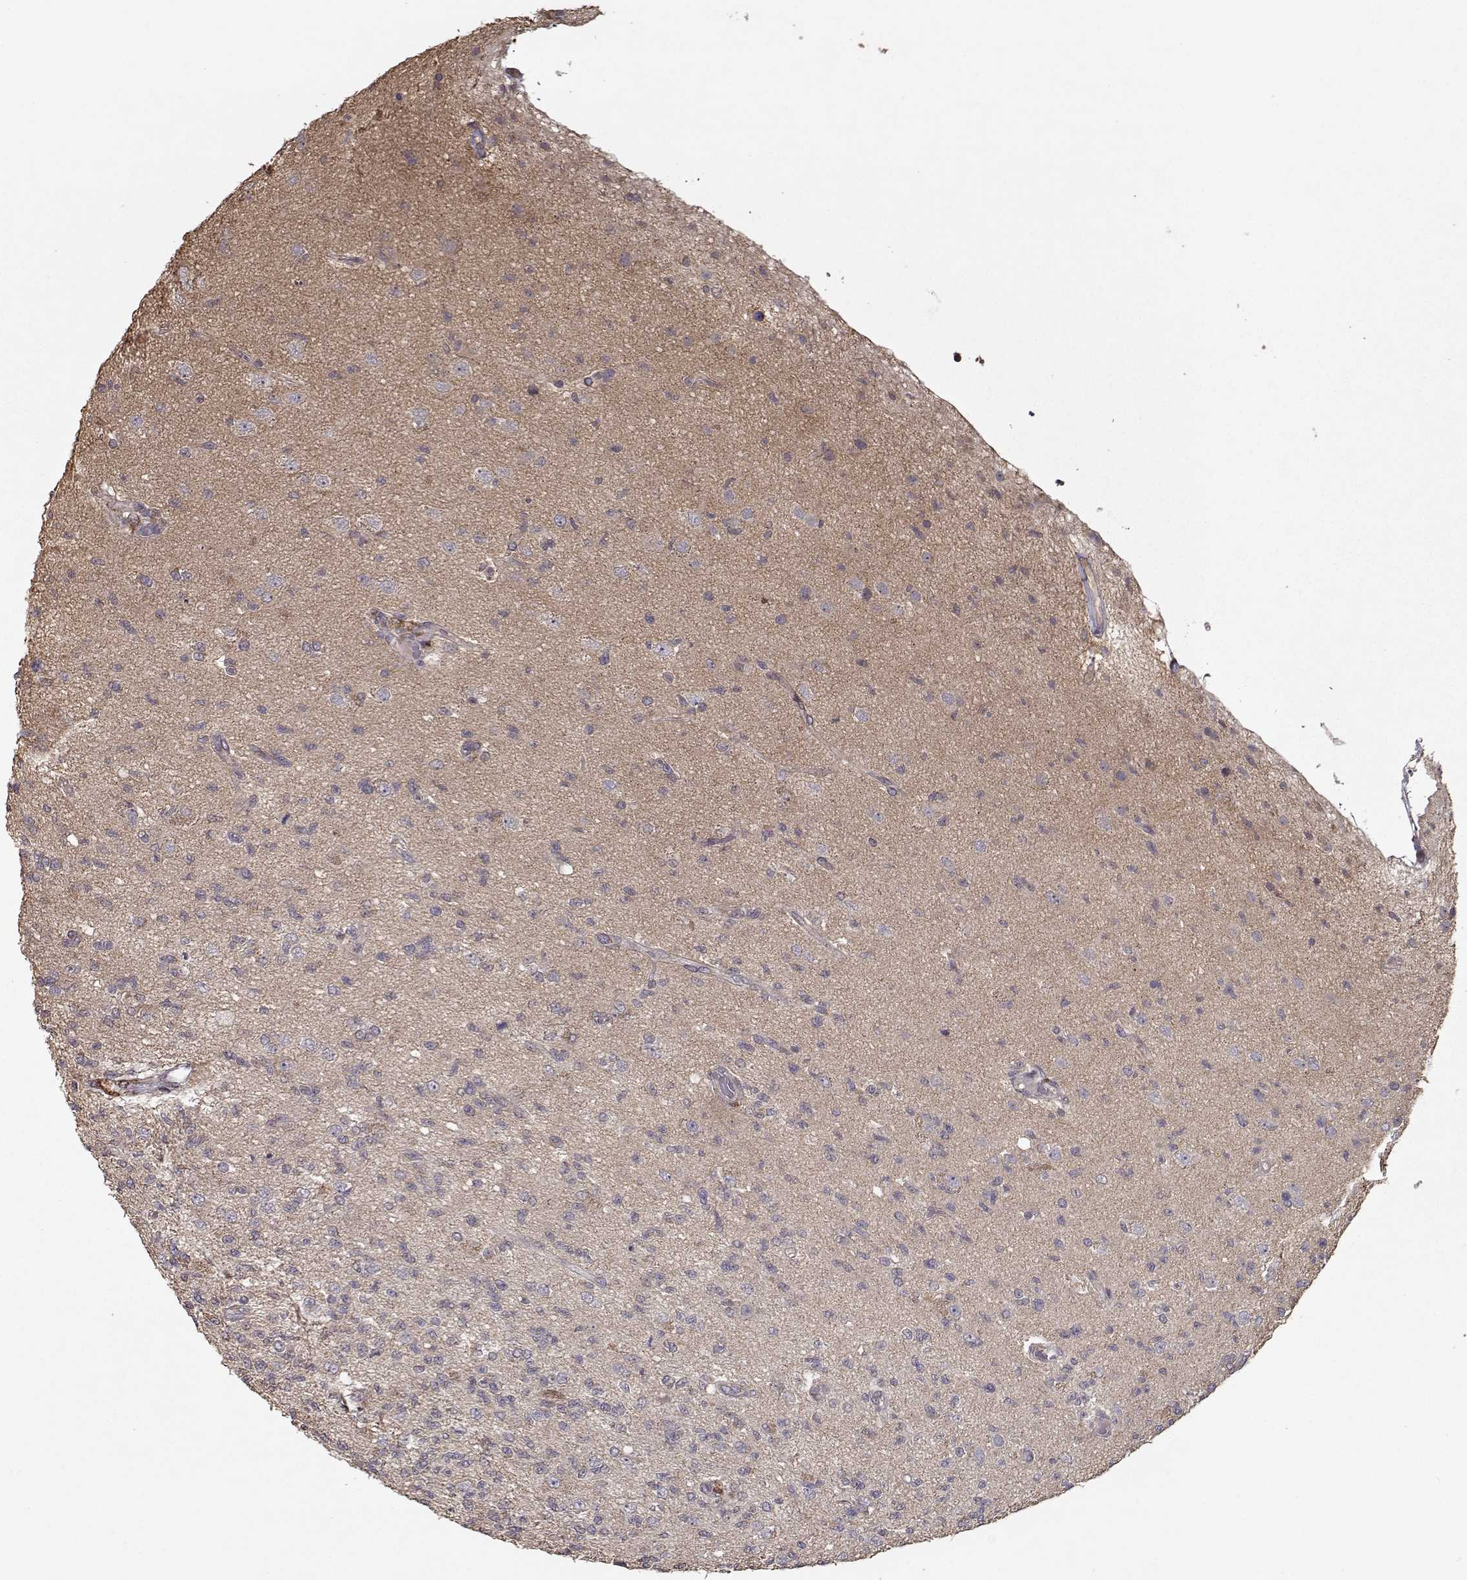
{"staining": {"intensity": "negative", "quantity": "none", "location": "none"}, "tissue": "glioma", "cell_type": "Tumor cells", "image_type": "cancer", "snomed": [{"axis": "morphology", "description": "Glioma, malignant, High grade"}, {"axis": "topography", "description": "Brain"}], "caption": "Protein analysis of glioma reveals no significant positivity in tumor cells.", "gene": "IMMP1L", "patient": {"sex": "male", "age": 56}}